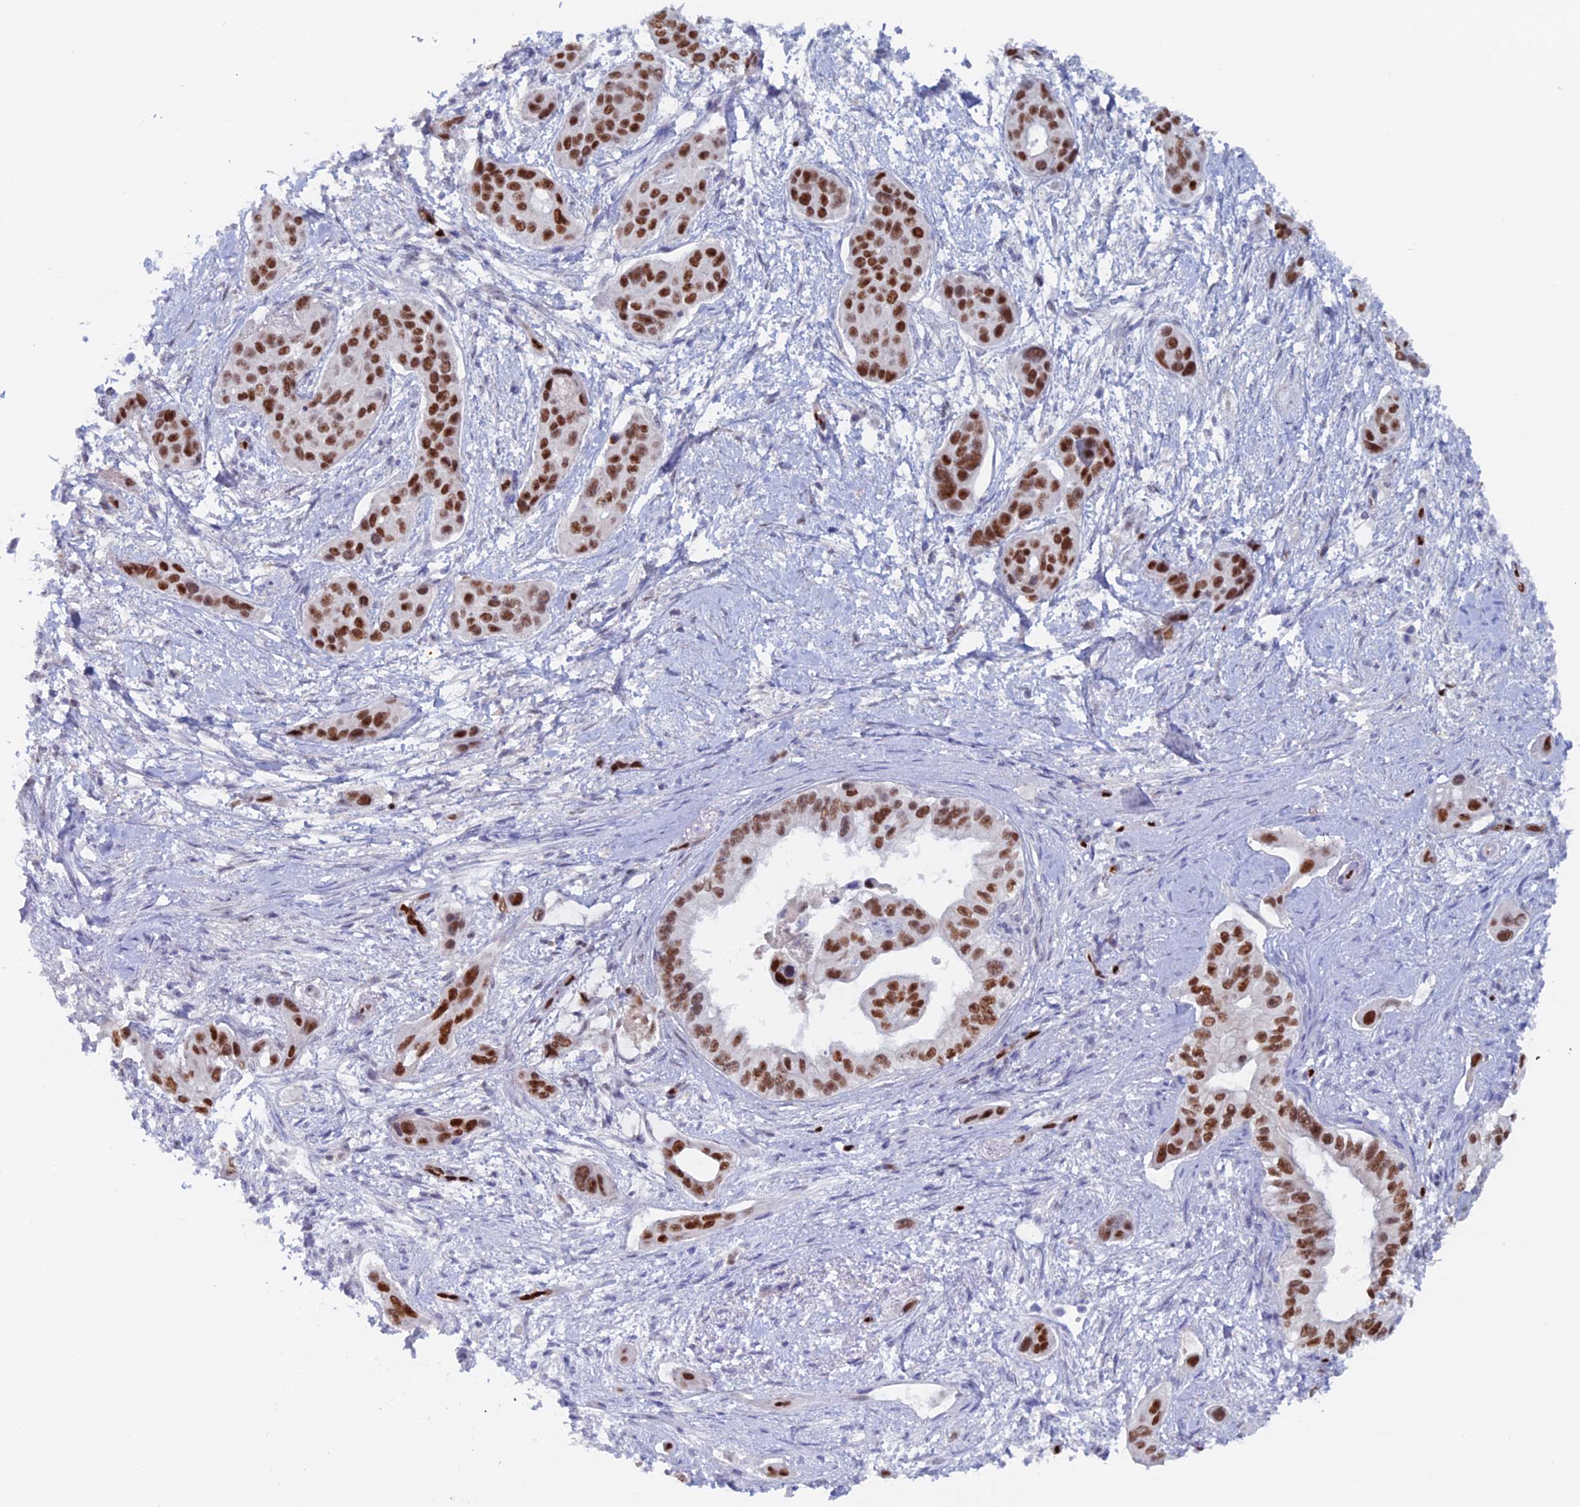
{"staining": {"intensity": "strong", "quantity": ">75%", "location": "nuclear"}, "tissue": "pancreatic cancer", "cell_type": "Tumor cells", "image_type": "cancer", "snomed": [{"axis": "morphology", "description": "Adenocarcinoma, NOS"}, {"axis": "topography", "description": "Pancreas"}], "caption": "Tumor cells display high levels of strong nuclear positivity in about >75% of cells in pancreatic adenocarcinoma. The staining was performed using DAB (3,3'-diaminobenzidine) to visualize the protein expression in brown, while the nuclei were stained in blue with hematoxylin (Magnification: 20x).", "gene": "NOL4L", "patient": {"sex": "male", "age": 72}}